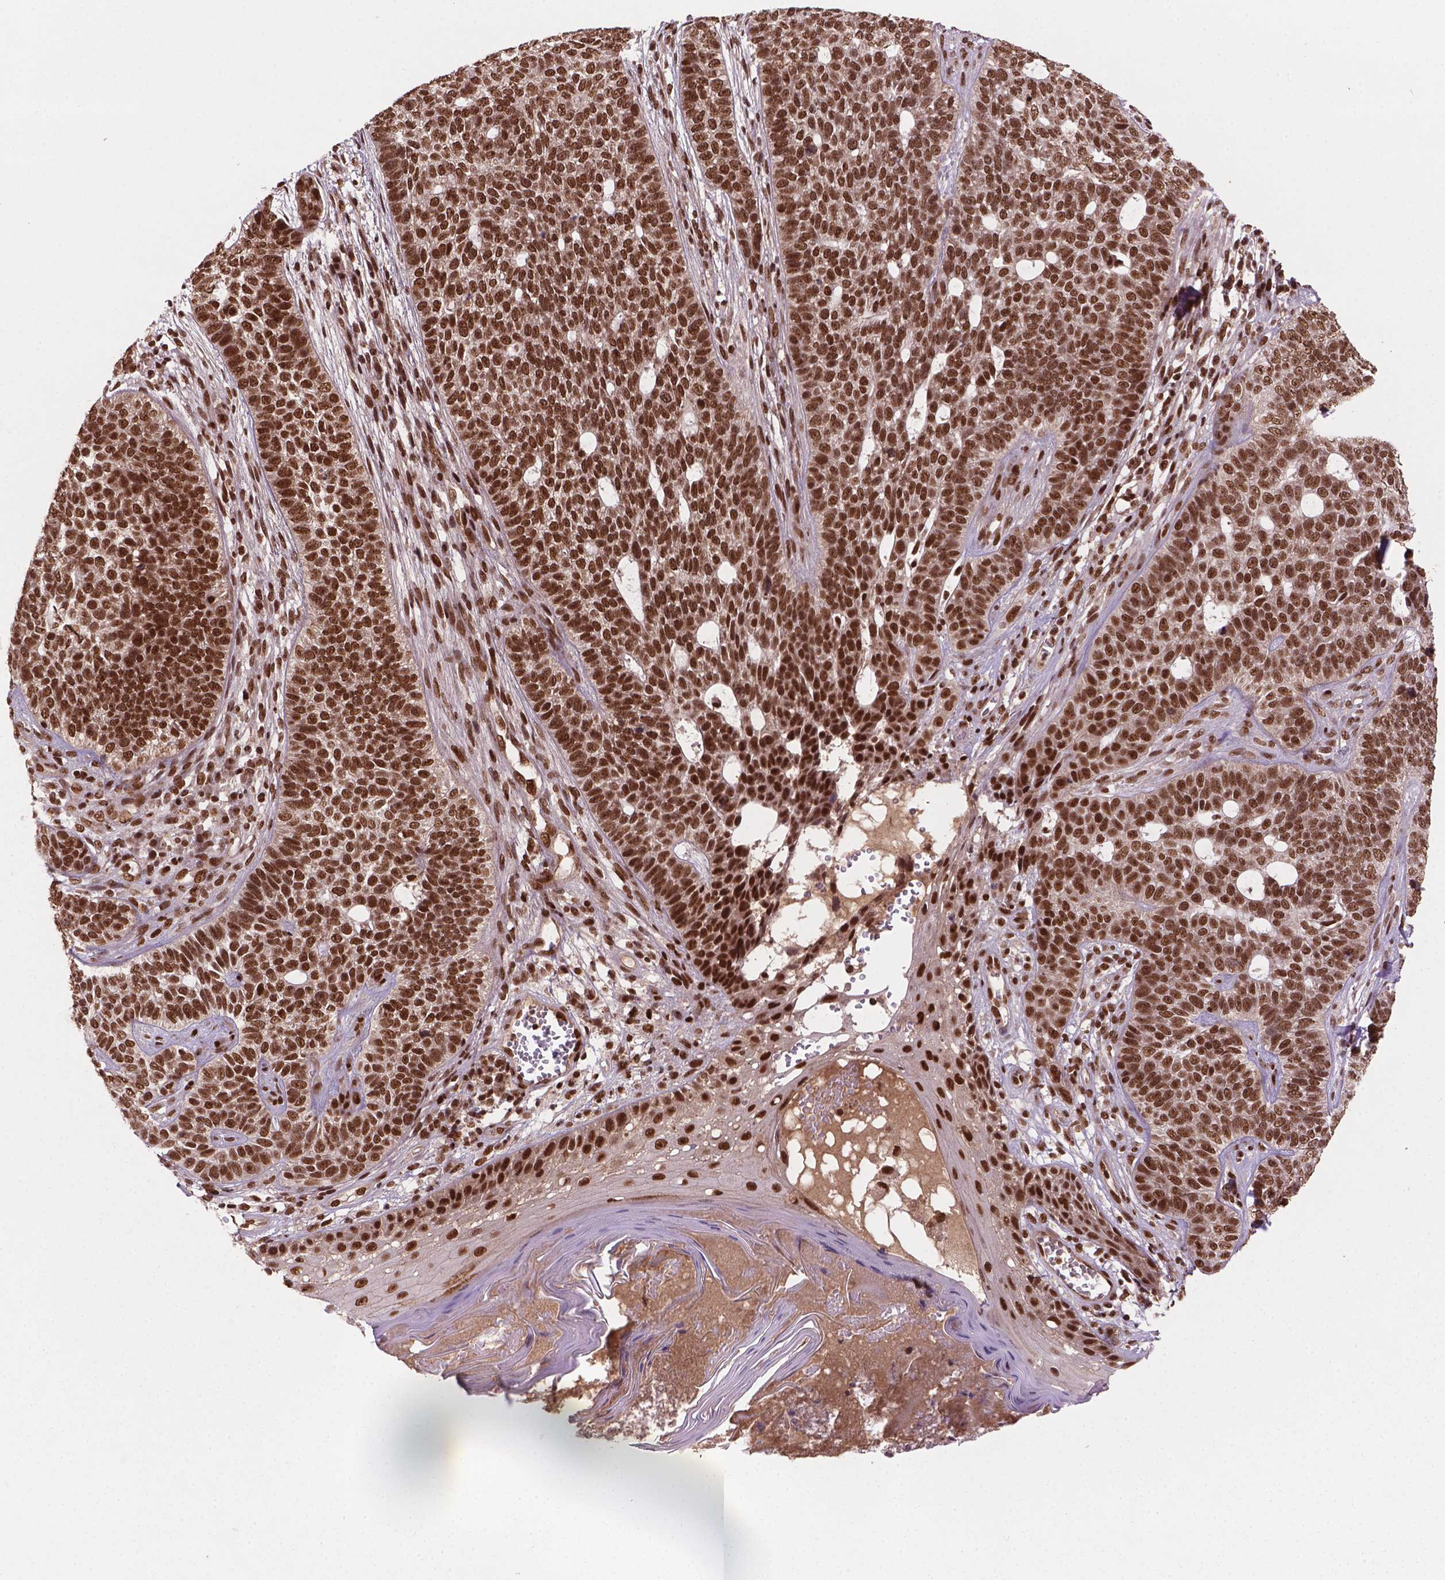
{"staining": {"intensity": "strong", "quantity": ">75%", "location": "nuclear"}, "tissue": "skin cancer", "cell_type": "Tumor cells", "image_type": "cancer", "snomed": [{"axis": "morphology", "description": "Basal cell carcinoma"}, {"axis": "topography", "description": "Skin"}], "caption": "Skin cancer stained with IHC reveals strong nuclear expression in approximately >75% of tumor cells.", "gene": "SIRT6", "patient": {"sex": "female", "age": 69}}